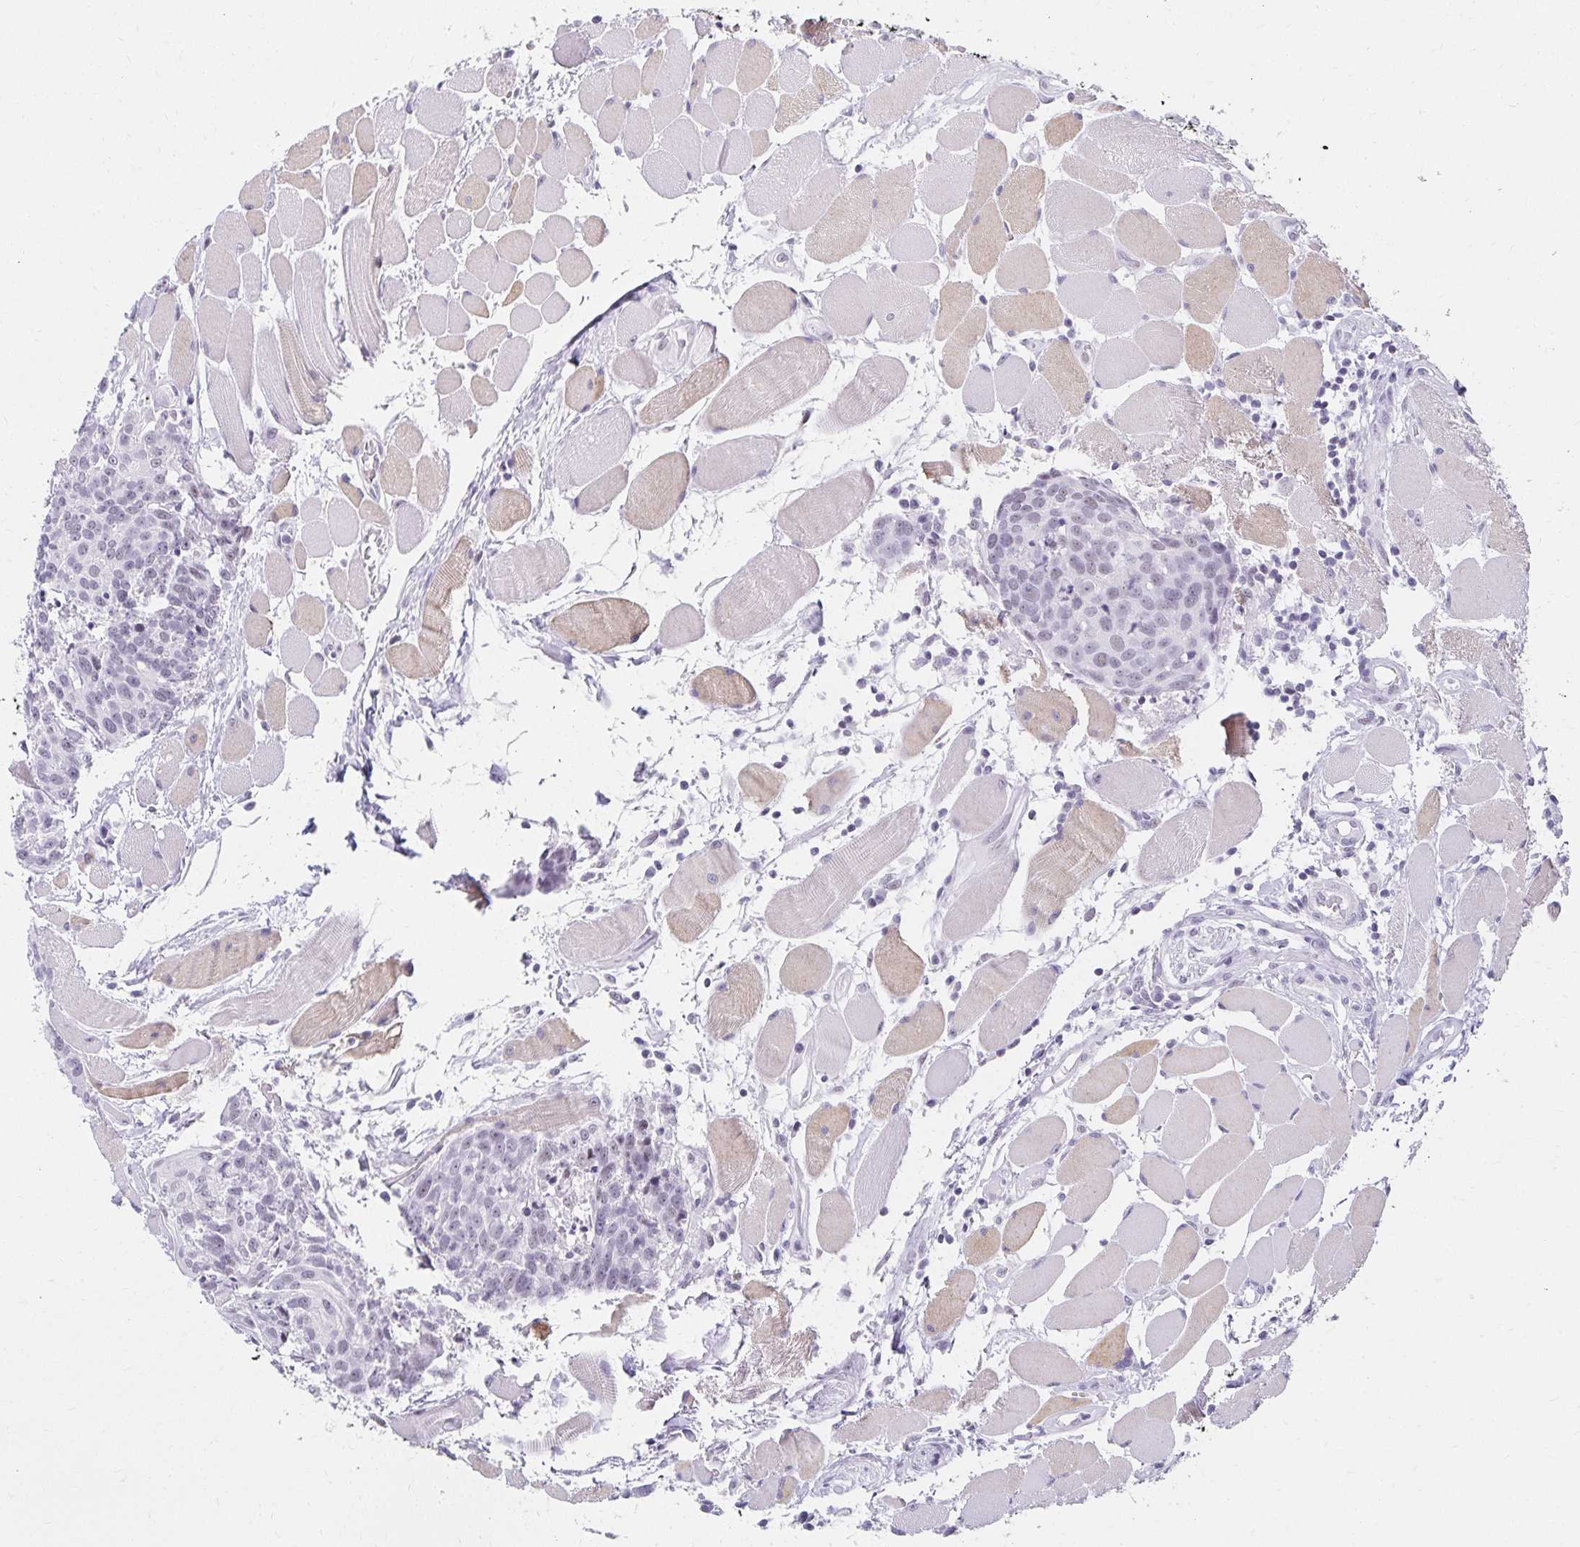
{"staining": {"intensity": "negative", "quantity": "none", "location": "none"}, "tissue": "head and neck cancer", "cell_type": "Tumor cells", "image_type": "cancer", "snomed": [{"axis": "morphology", "description": "Squamous cell carcinoma, NOS"}, {"axis": "topography", "description": "Oral tissue"}, {"axis": "topography", "description": "Head-Neck"}], "caption": "Histopathology image shows no significant protein expression in tumor cells of head and neck cancer. The staining is performed using DAB brown chromogen with nuclei counter-stained in using hematoxylin.", "gene": "C20orf85", "patient": {"sex": "male", "age": 64}}